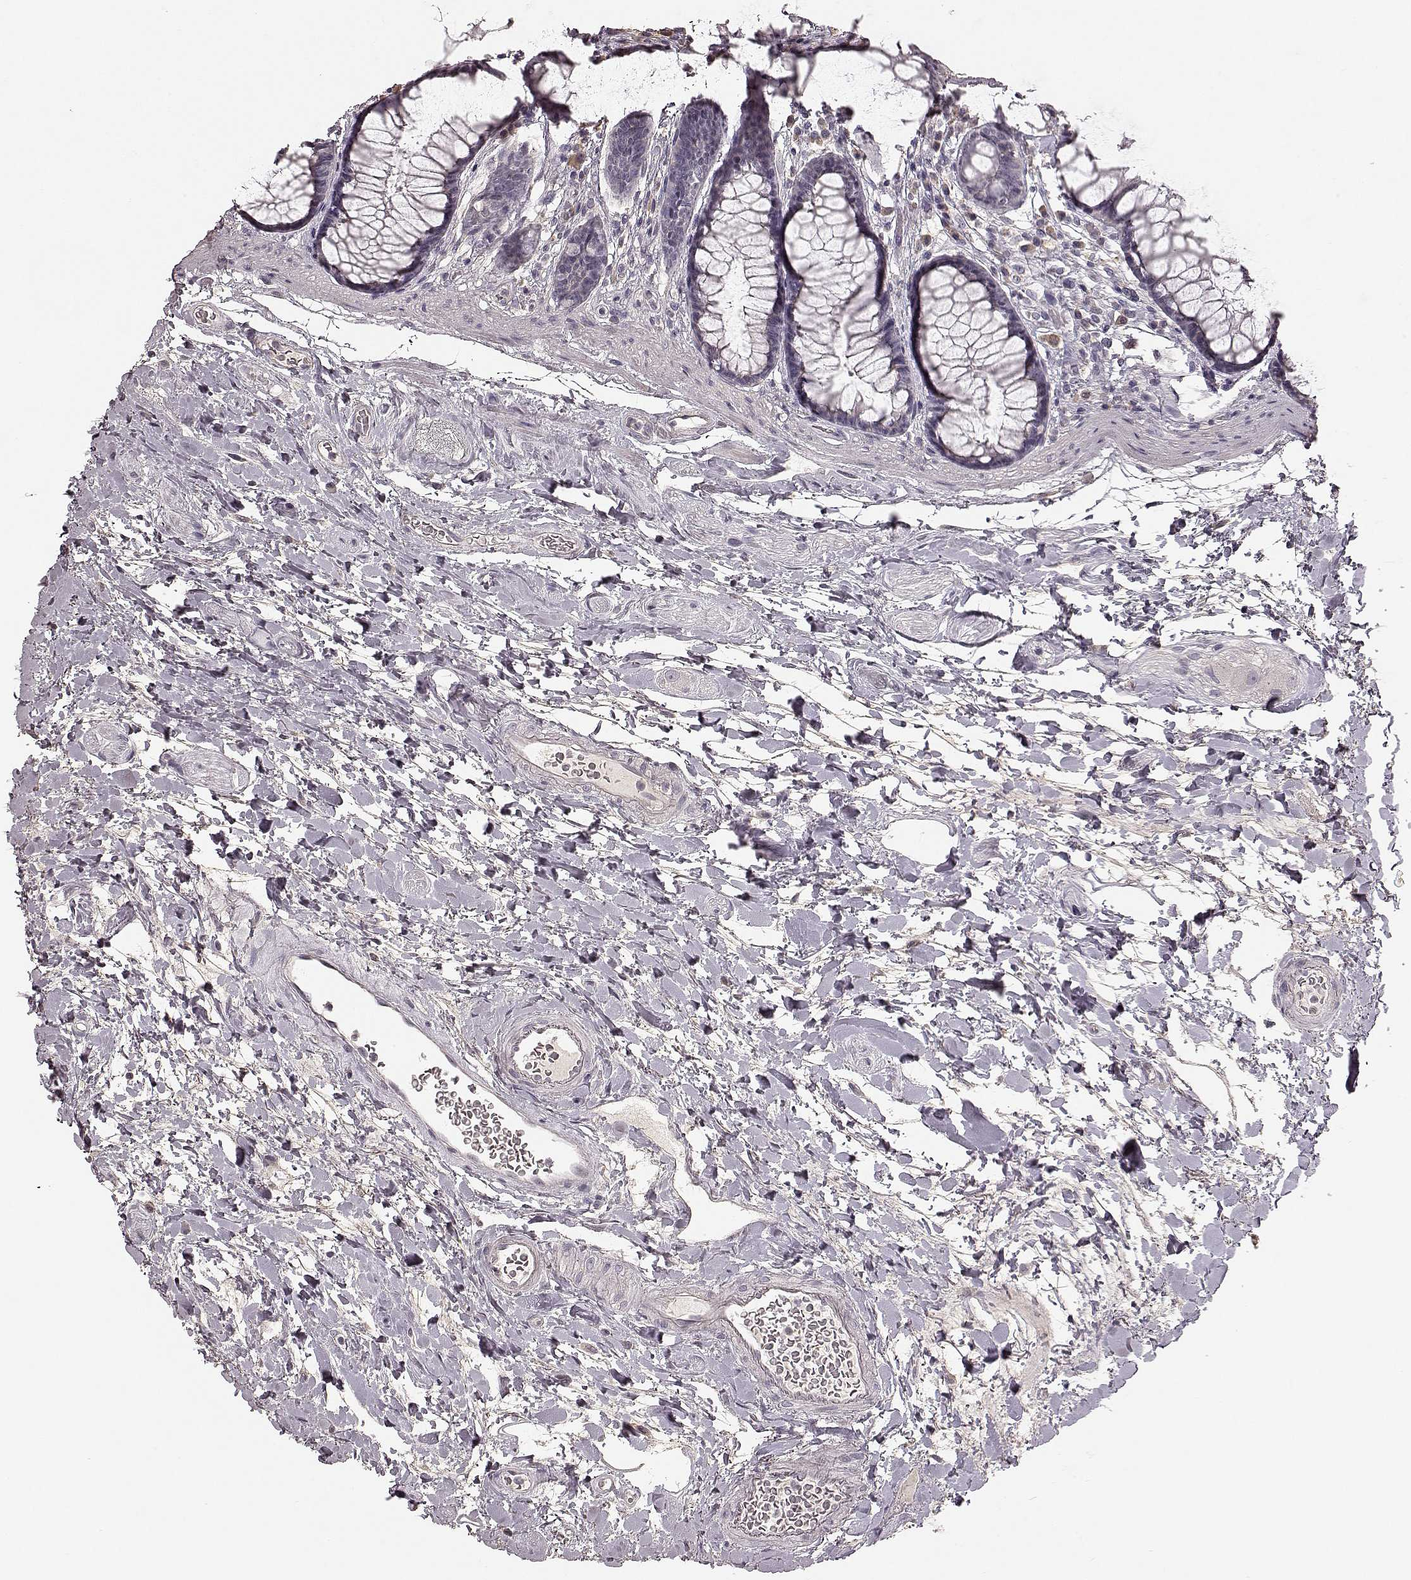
{"staining": {"intensity": "negative", "quantity": "none", "location": "none"}, "tissue": "rectum", "cell_type": "Glandular cells", "image_type": "normal", "snomed": [{"axis": "morphology", "description": "Normal tissue, NOS"}, {"axis": "topography", "description": "Rectum"}], "caption": "DAB (3,3'-diaminobenzidine) immunohistochemical staining of benign rectum exhibits no significant expression in glandular cells.", "gene": "MIA", "patient": {"sex": "male", "age": 72}}